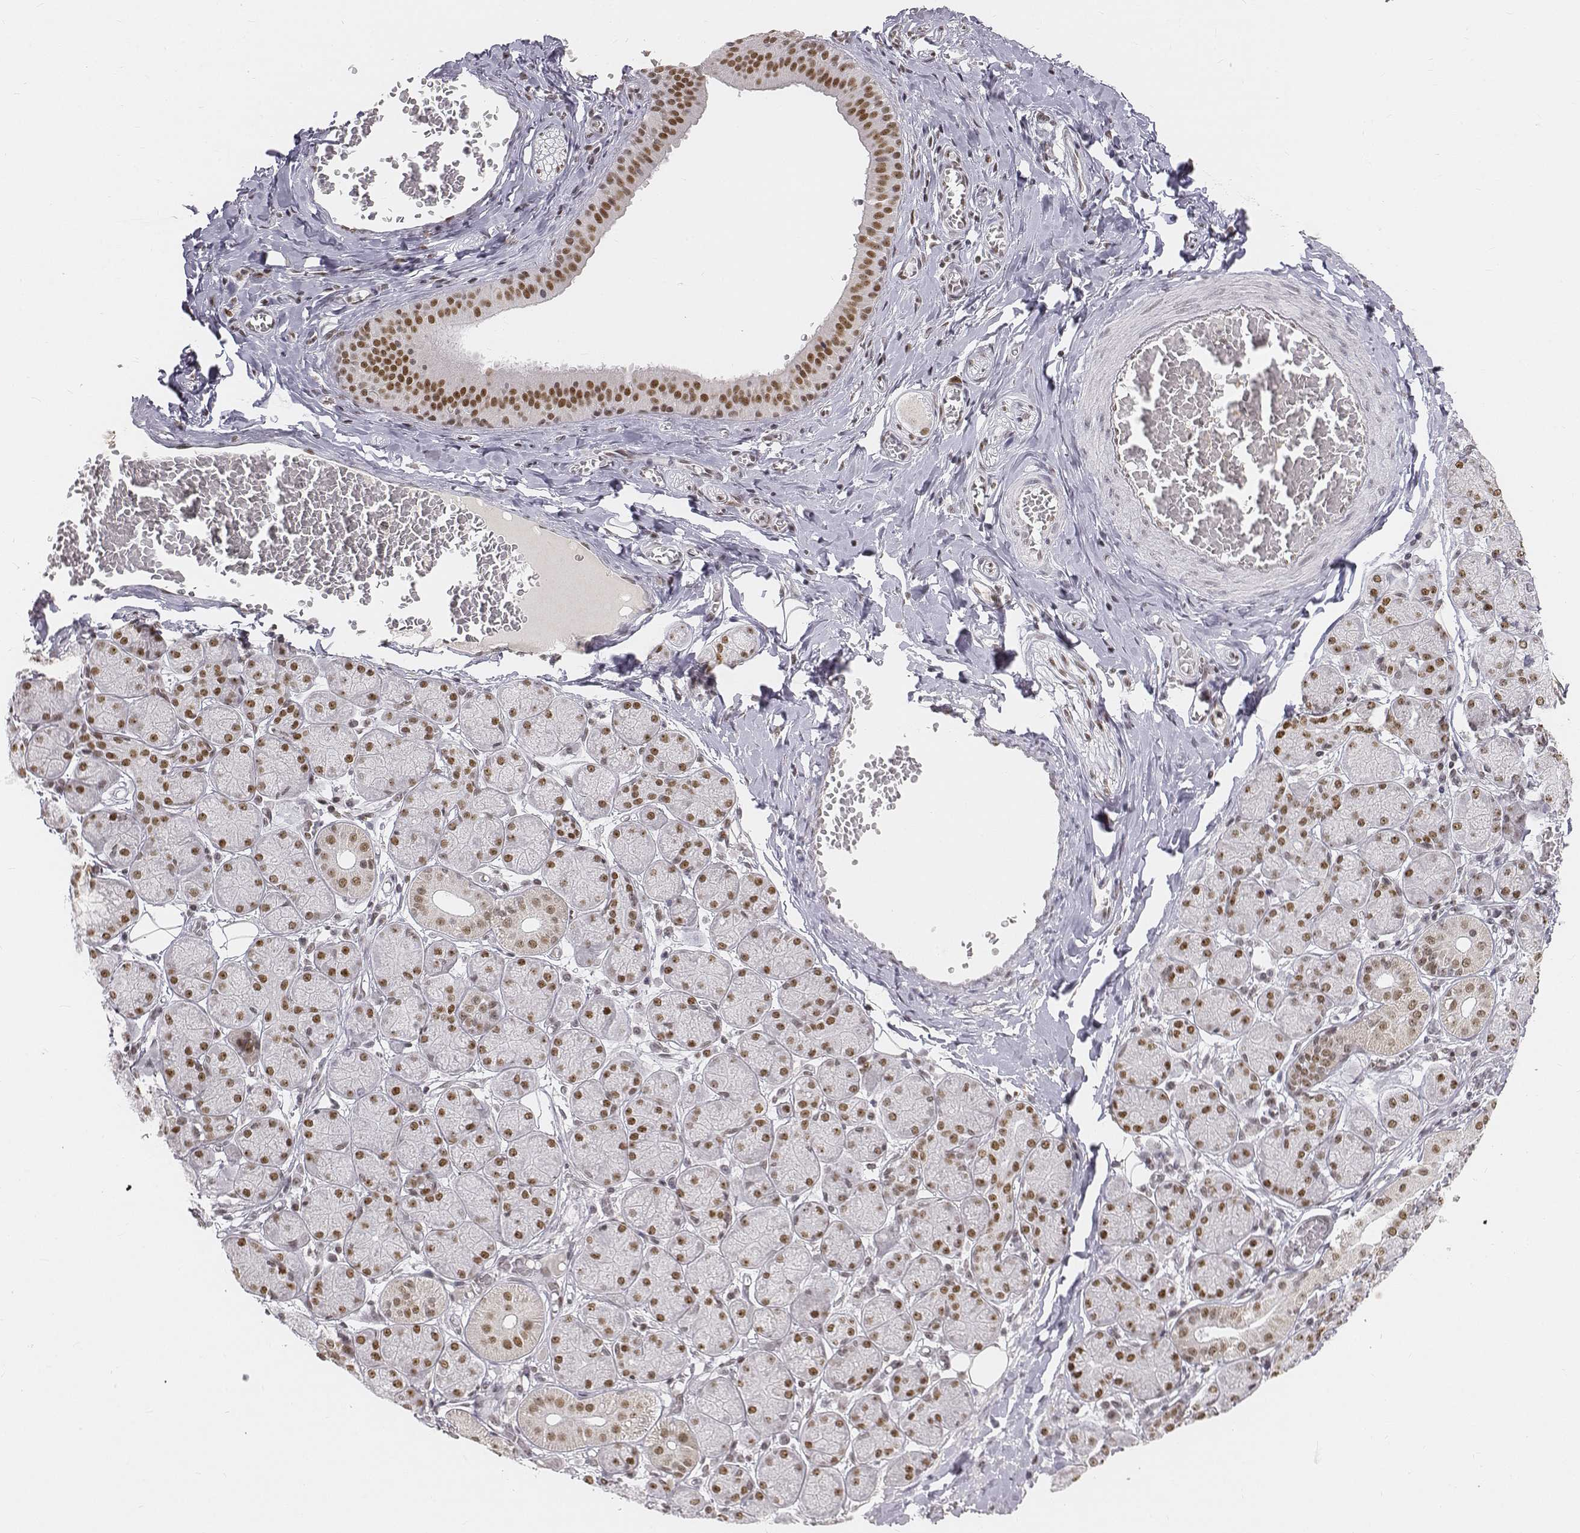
{"staining": {"intensity": "moderate", "quantity": ">75%", "location": "nuclear"}, "tissue": "salivary gland", "cell_type": "Glandular cells", "image_type": "normal", "snomed": [{"axis": "morphology", "description": "Normal tissue, NOS"}, {"axis": "topography", "description": "Salivary gland"}, {"axis": "topography", "description": "Peripheral nerve tissue"}], "caption": "Salivary gland was stained to show a protein in brown. There is medium levels of moderate nuclear expression in about >75% of glandular cells. The staining was performed using DAB, with brown indicating positive protein expression. Nuclei are stained blue with hematoxylin.", "gene": "PHF6", "patient": {"sex": "female", "age": 24}}